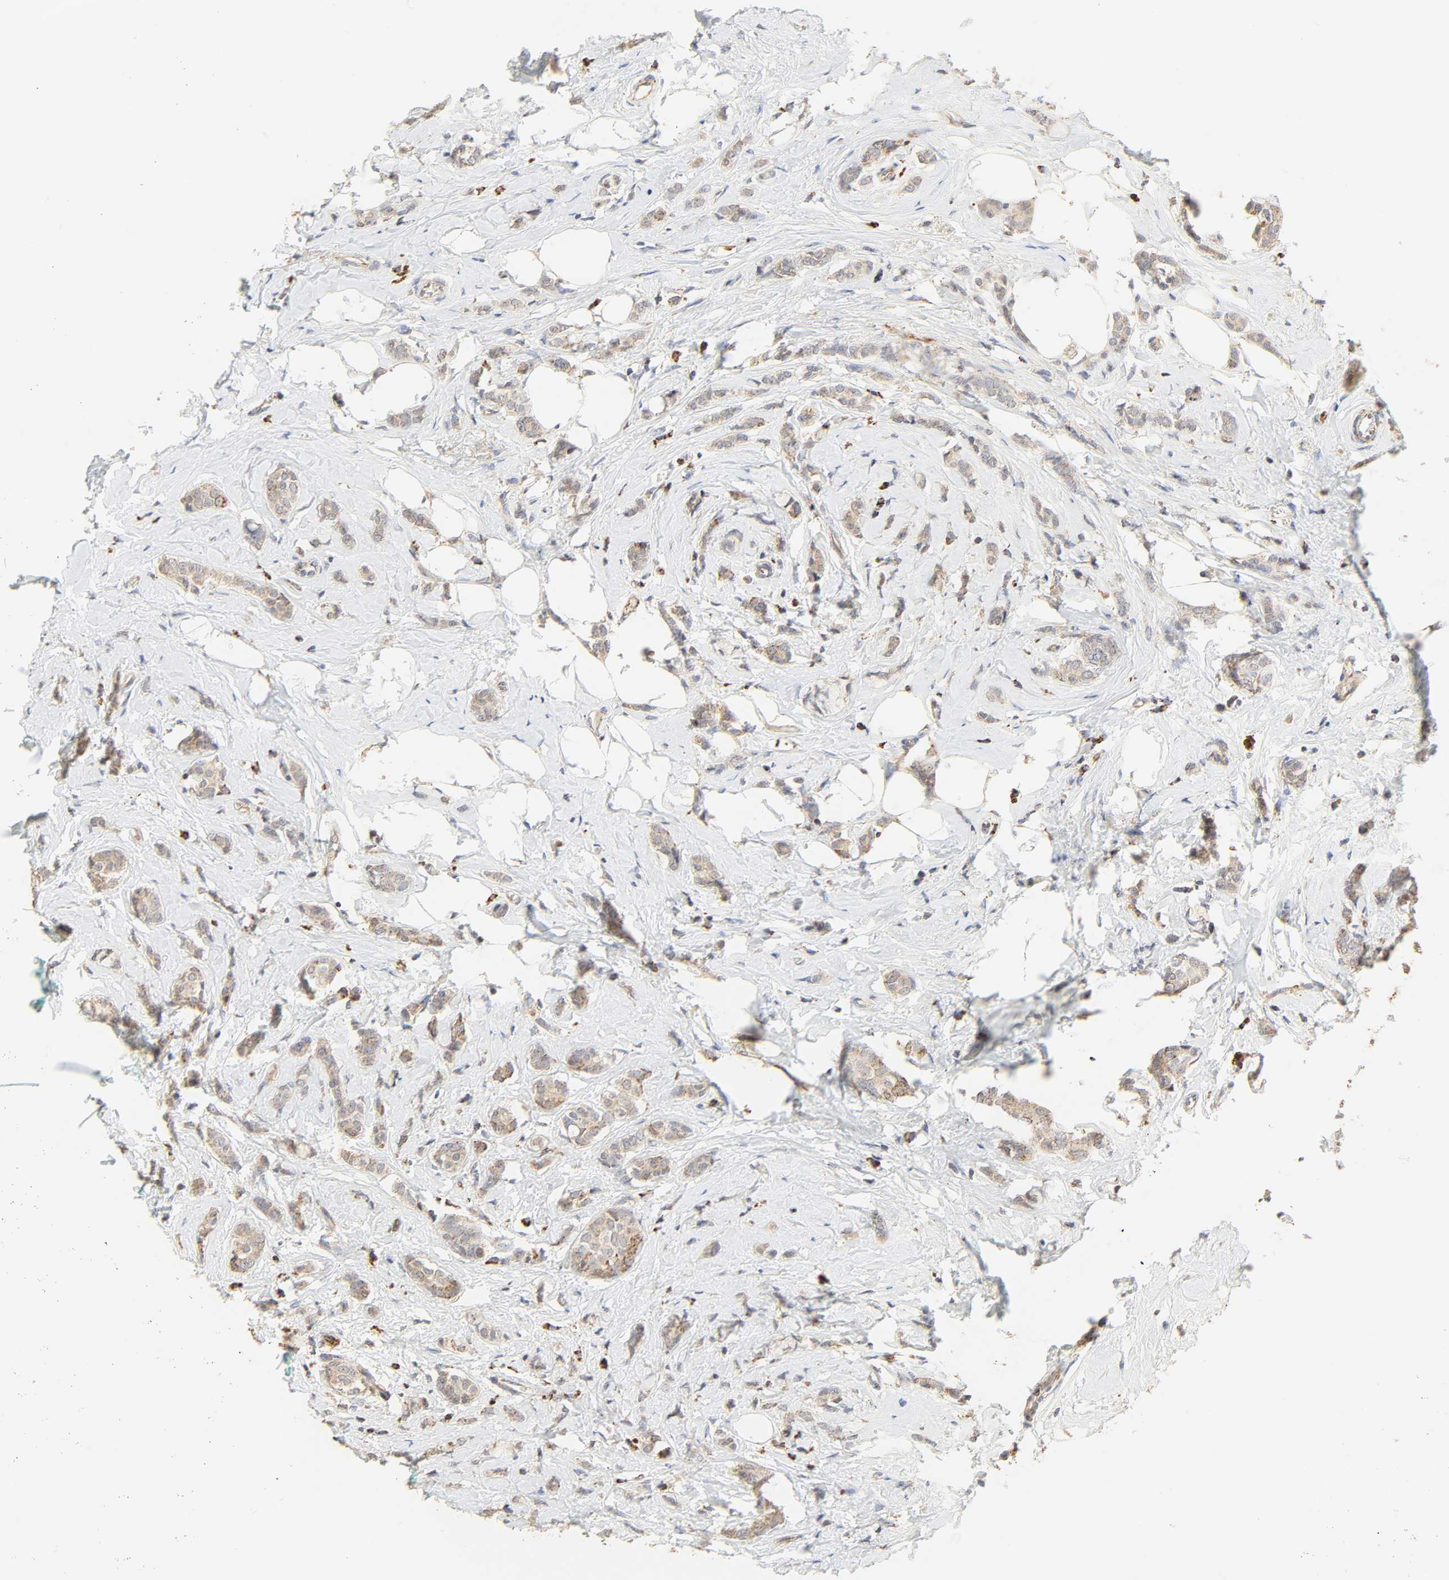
{"staining": {"intensity": "weak", "quantity": ">75%", "location": "cytoplasmic/membranous"}, "tissue": "breast cancer", "cell_type": "Tumor cells", "image_type": "cancer", "snomed": [{"axis": "morphology", "description": "Lobular carcinoma"}, {"axis": "topography", "description": "Breast"}], "caption": "A low amount of weak cytoplasmic/membranous positivity is seen in about >75% of tumor cells in breast cancer tissue.", "gene": "ZMAT5", "patient": {"sex": "female", "age": 60}}